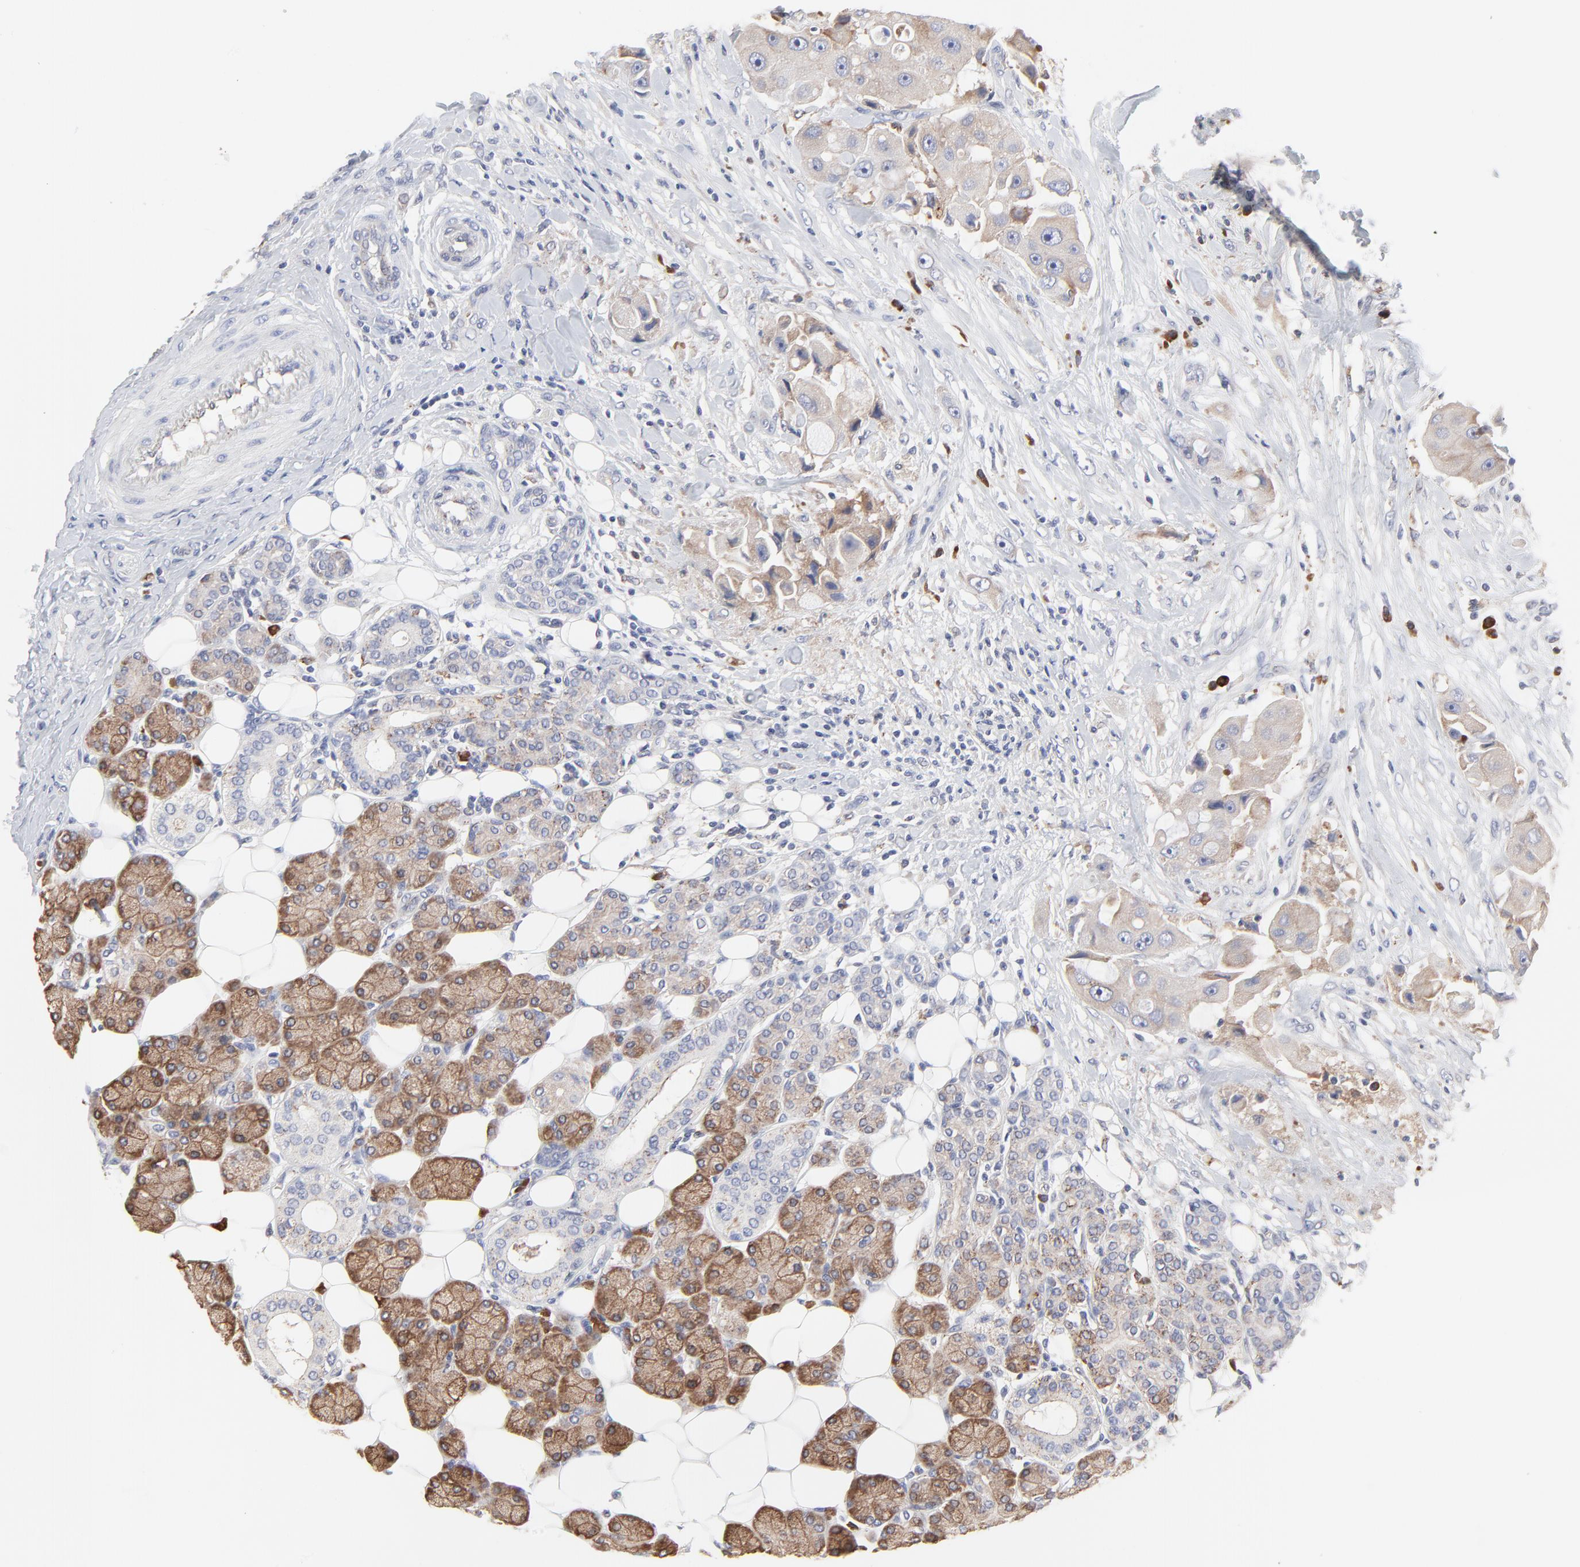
{"staining": {"intensity": "weak", "quantity": ">75%", "location": "cytoplasmic/membranous"}, "tissue": "head and neck cancer", "cell_type": "Tumor cells", "image_type": "cancer", "snomed": [{"axis": "morphology", "description": "Normal tissue, NOS"}, {"axis": "morphology", "description": "Adenocarcinoma, NOS"}, {"axis": "topography", "description": "Salivary gland"}, {"axis": "topography", "description": "Head-Neck"}], "caption": "Protein staining of adenocarcinoma (head and neck) tissue shows weak cytoplasmic/membranous expression in about >75% of tumor cells.", "gene": "TRIM22", "patient": {"sex": "male", "age": 80}}